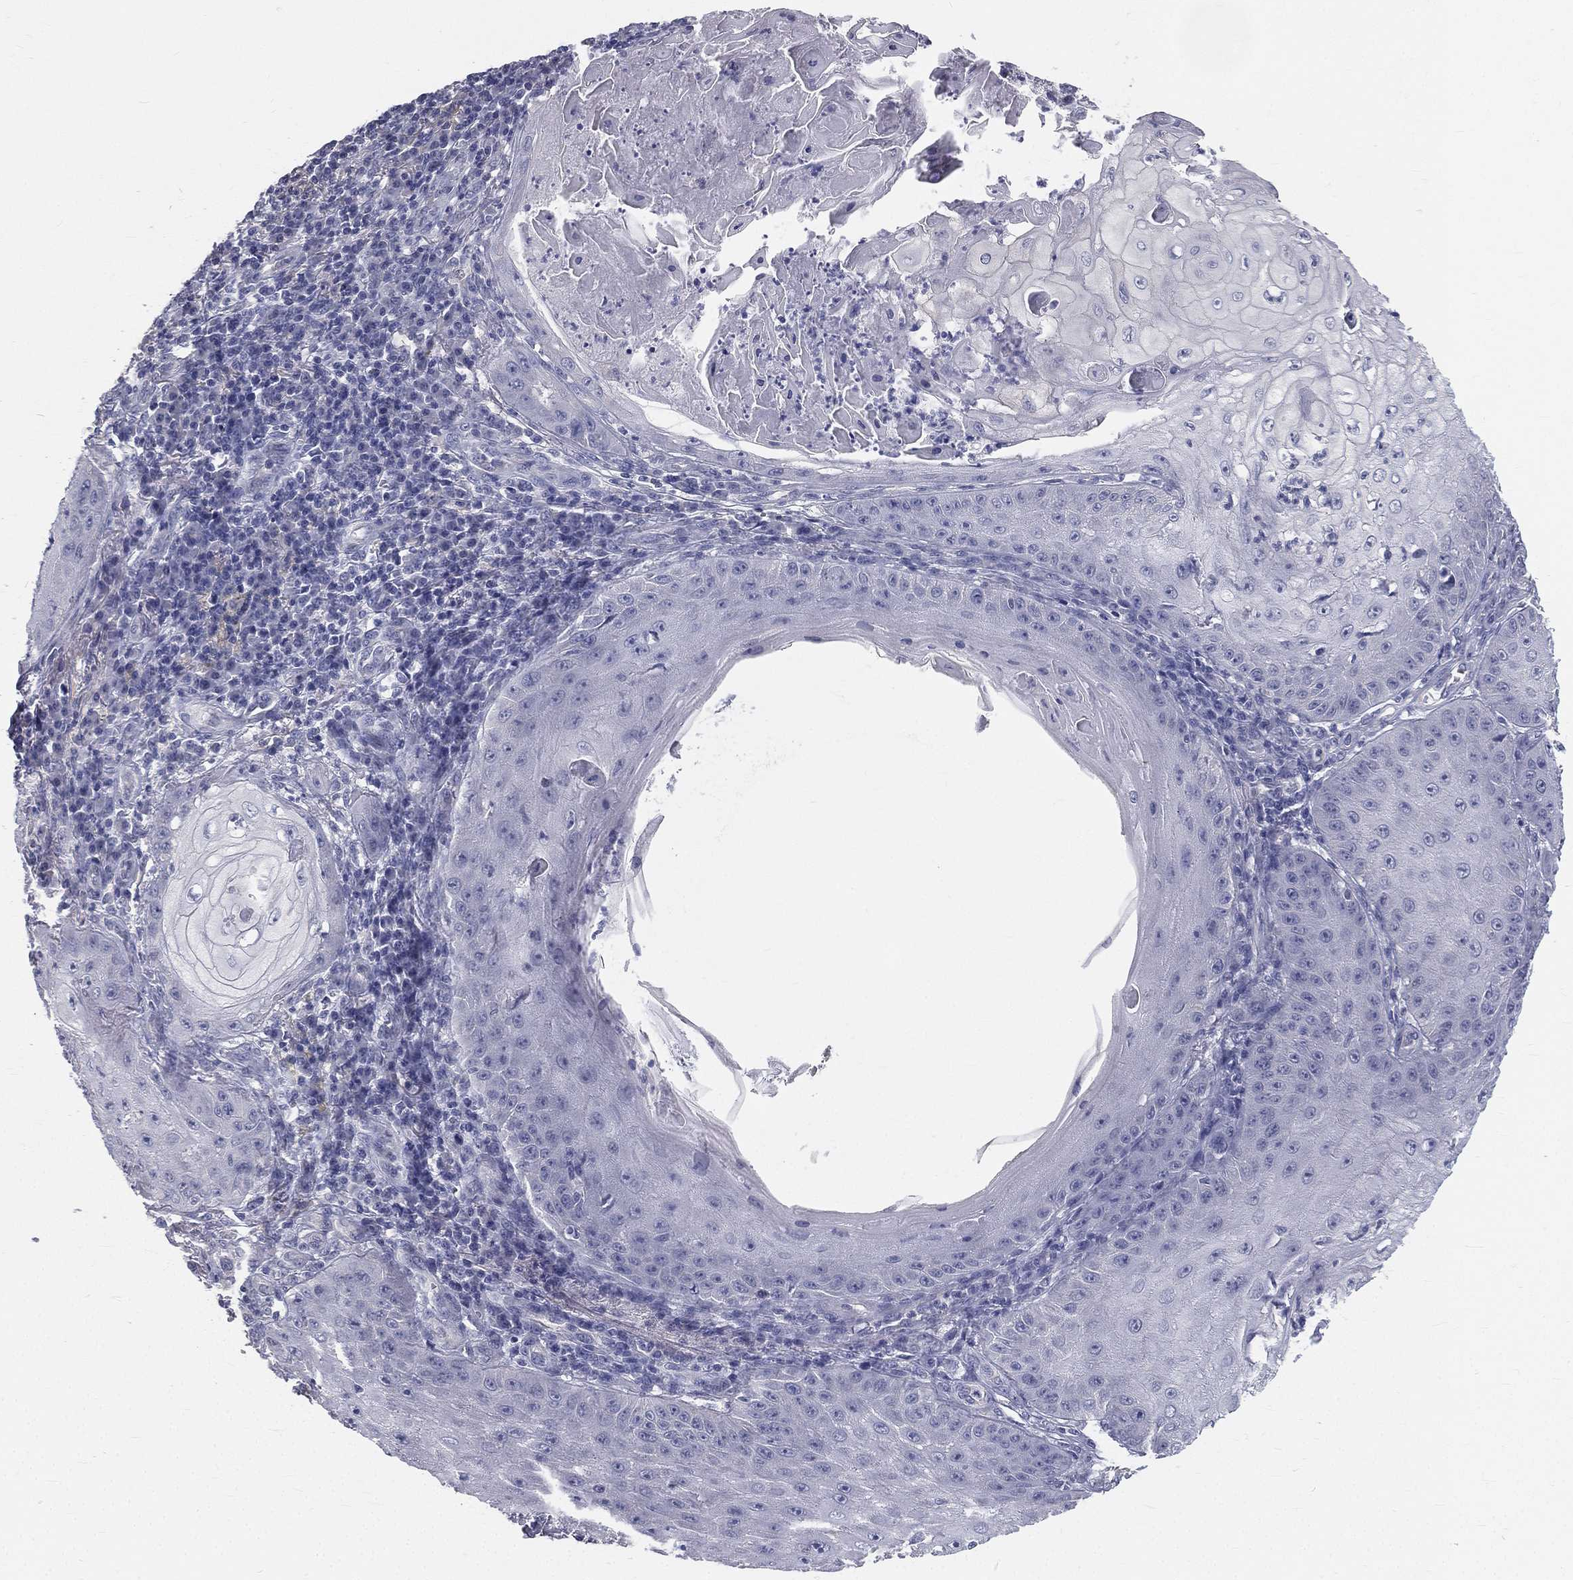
{"staining": {"intensity": "negative", "quantity": "none", "location": "none"}, "tissue": "skin cancer", "cell_type": "Tumor cells", "image_type": "cancer", "snomed": [{"axis": "morphology", "description": "Squamous cell carcinoma, NOS"}, {"axis": "topography", "description": "Skin"}], "caption": "The micrograph exhibits no significant expression in tumor cells of squamous cell carcinoma (skin). (IHC, brightfield microscopy, high magnification).", "gene": "MUC13", "patient": {"sex": "male", "age": 70}}